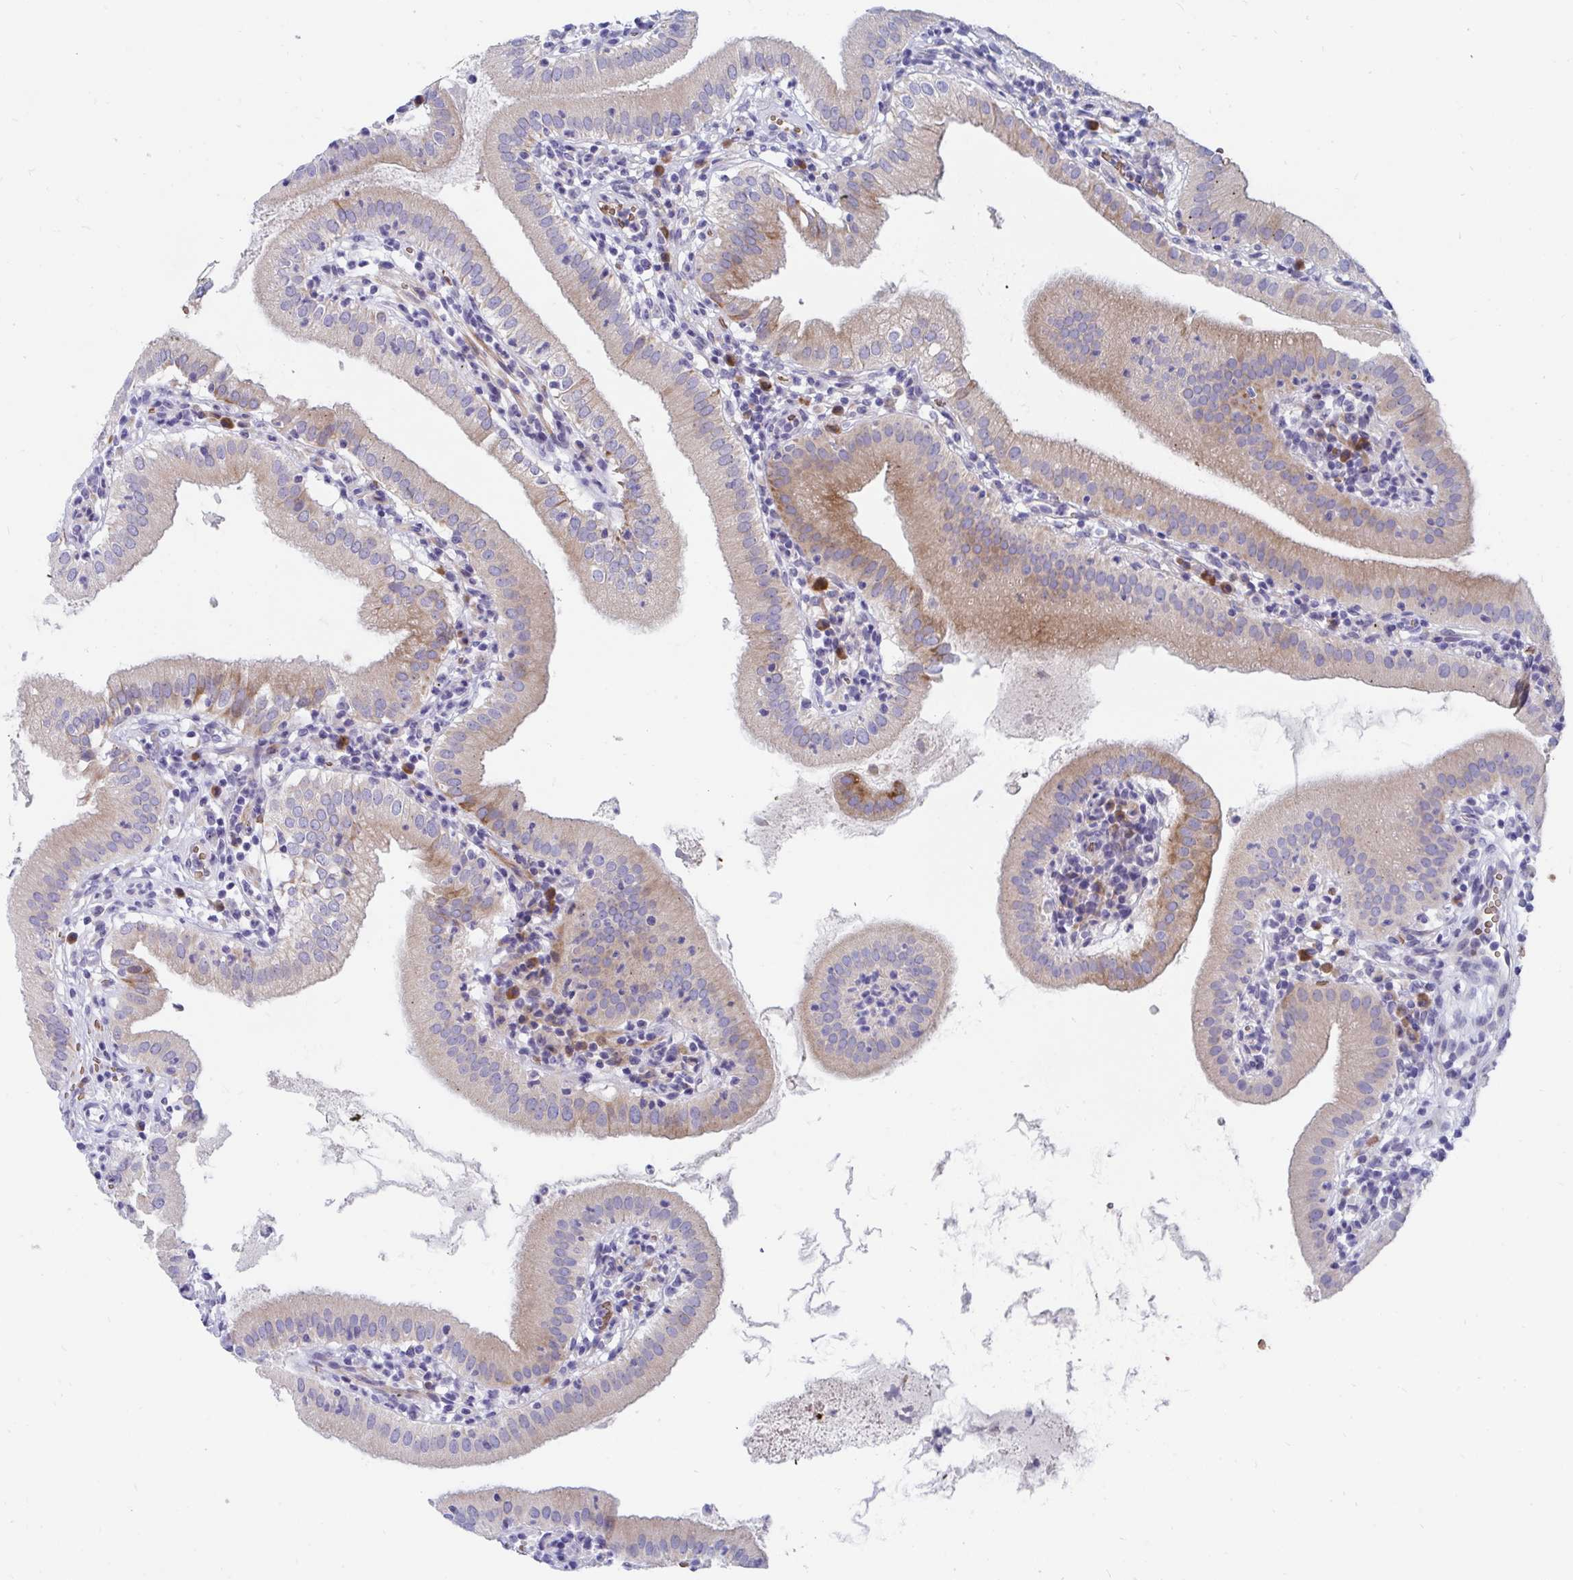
{"staining": {"intensity": "weak", "quantity": "25%-75%", "location": "cytoplasmic/membranous"}, "tissue": "gallbladder", "cell_type": "Glandular cells", "image_type": "normal", "snomed": [{"axis": "morphology", "description": "Normal tissue, NOS"}, {"axis": "topography", "description": "Gallbladder"}], "caption": "DAB (3,3'-diaminobenzidine) immunohistochemical staining of normal gallbladder reveals weak cytoplasmic/membranous protein positivity in about 25%-75% of glandular cells. (Brightfield microscopy of DAB IHC at high magnification).", "gene": "MROH2B", "patient": {"sex": "female", "age": 65}}